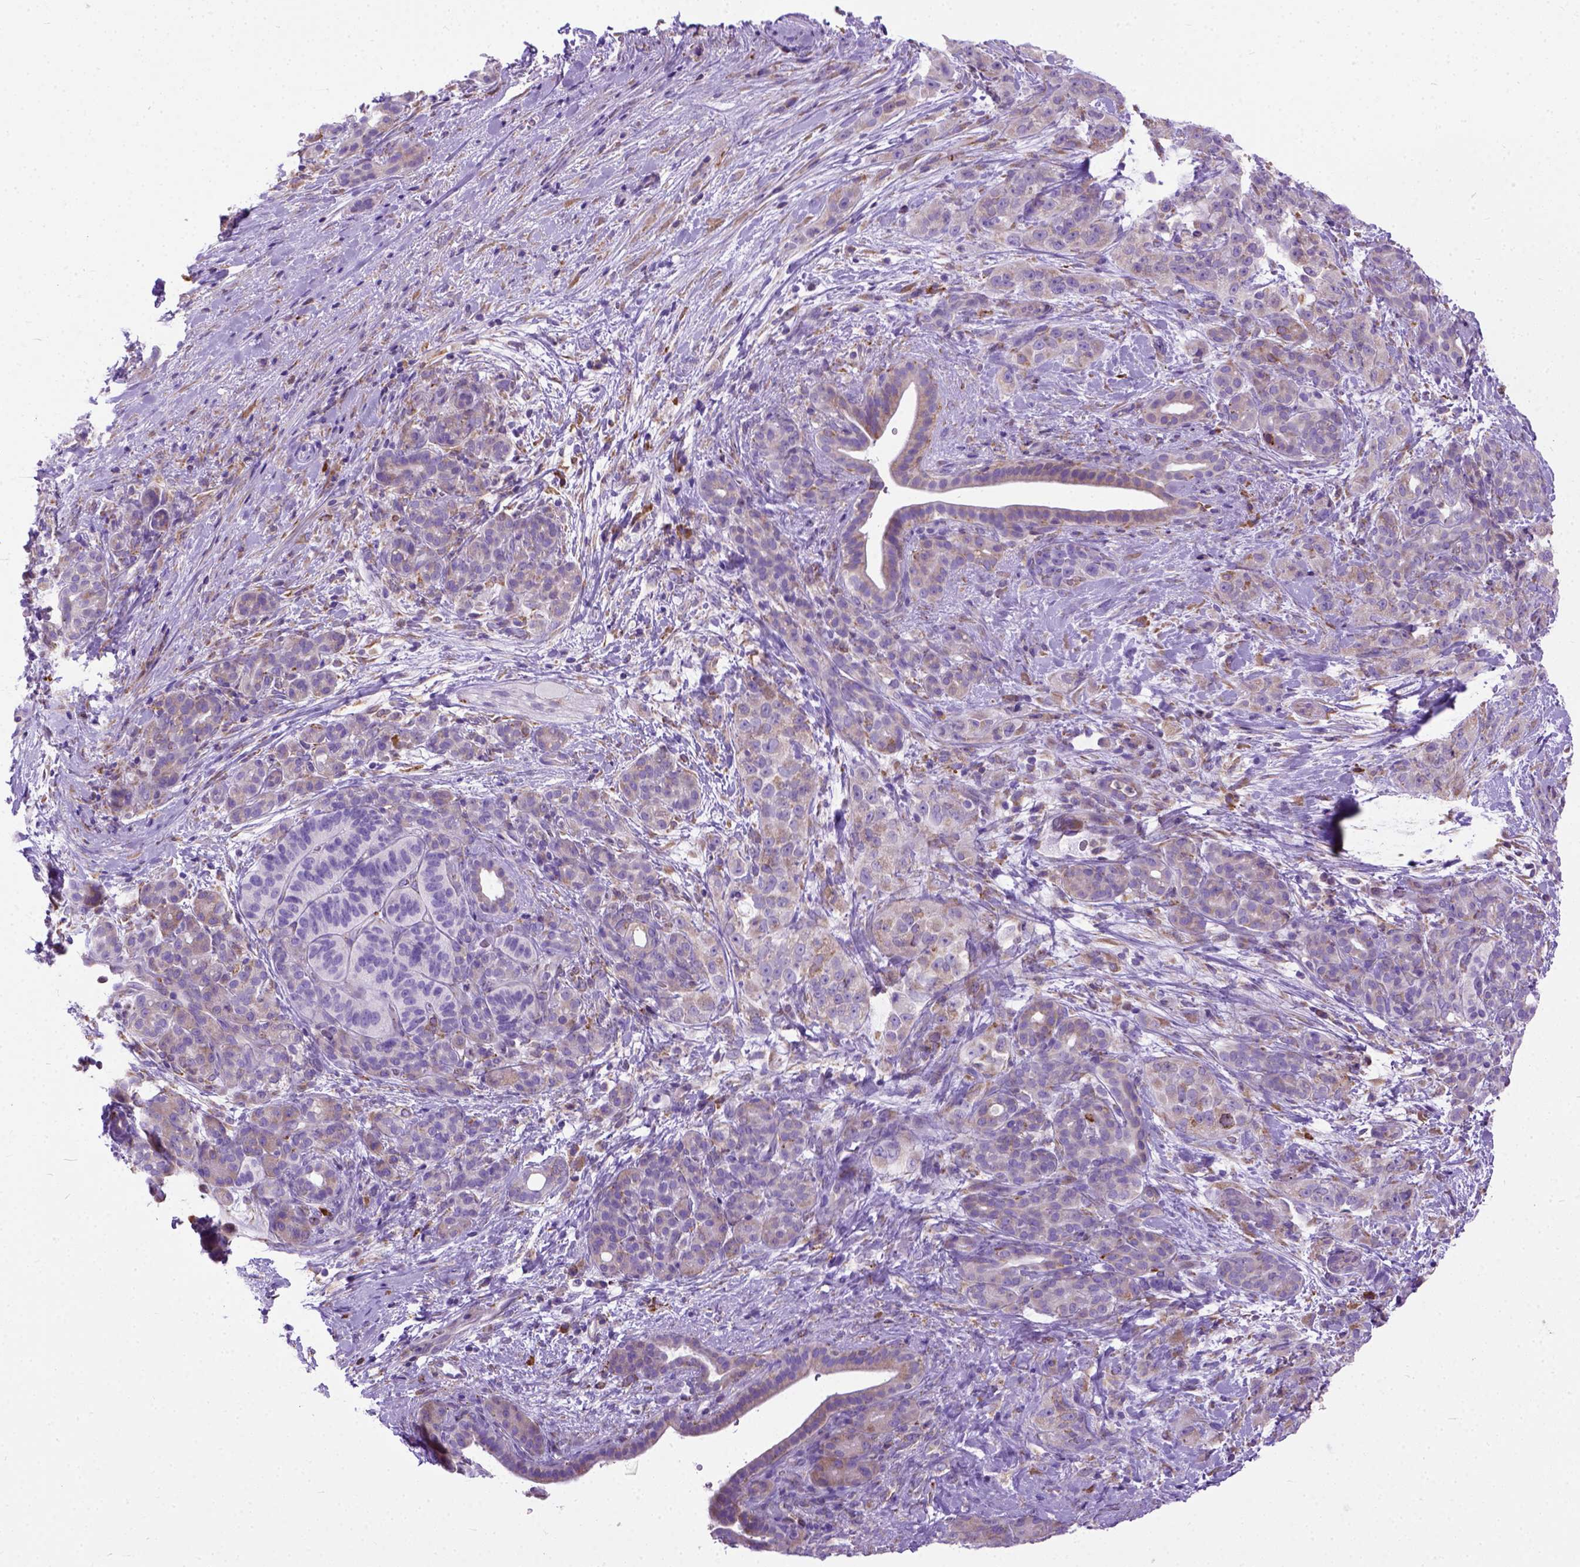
{"staining": {"intensity": "moderate", "quantity": ">75%", "location": "cytoplasmic/membranous"}, "tissue": "pancreatic cancer", "cell_type": "Tumor cells", "image_type": "cancer", "snomed": [{"axis": "morphology", "description": "Adenocarcinoma, NOS"}, {"axis": "topography", "description": "Pancreas"}], "caption": "Pancreatic adenocarcinoma was stained to show a protein in brown. There is medium levels of moderate cytoplasmic/membranous staining in about >75% of tumor cells. (brown staining indicates protein expression, while blue staining denotes nuclei).", "gene": "PLK4", "patient": {"sex": "male", "age": 44}}